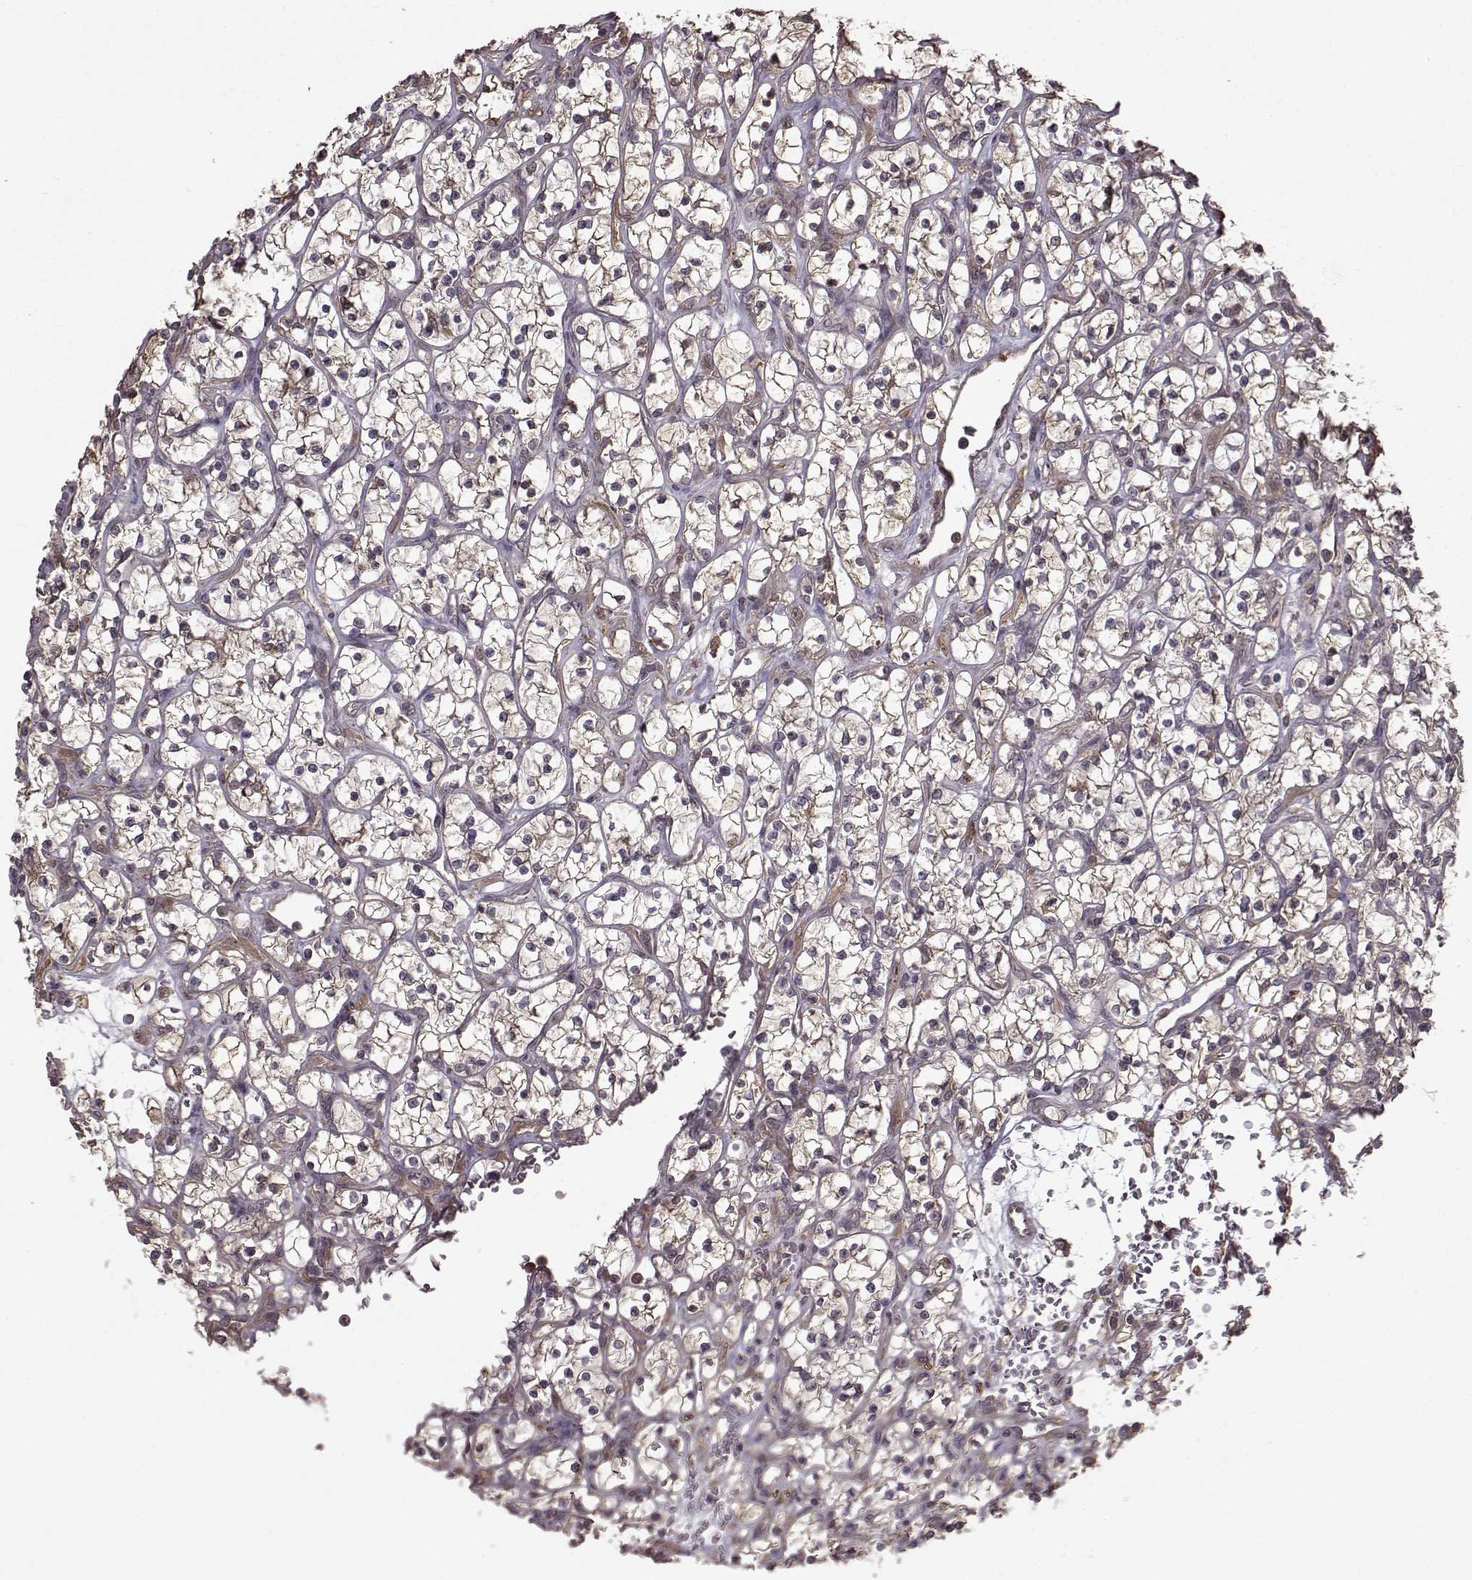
{"staining": {"intensity": "moderate", "quantity": "25%-75%", "location": "cytoplasmic/membranous"}, "tissue": "renal cancer", "cell_type": "Tumor cells", "image_type": "cancer", "snomed": [{"axis": "morphology", "description": "Adenocarcinoma, NOS"}, {"axis": "topography", "description": "Kidney"}], "caption": "Renal adenocarcinoma was stained to show a protein in brown. There is medium levels of moderate cytoplasmic/membranous positivity in about 25%-75% of tumor cells.", "gene": "NME1-NME2", "patient": {"sex": "female", "age": 64}}